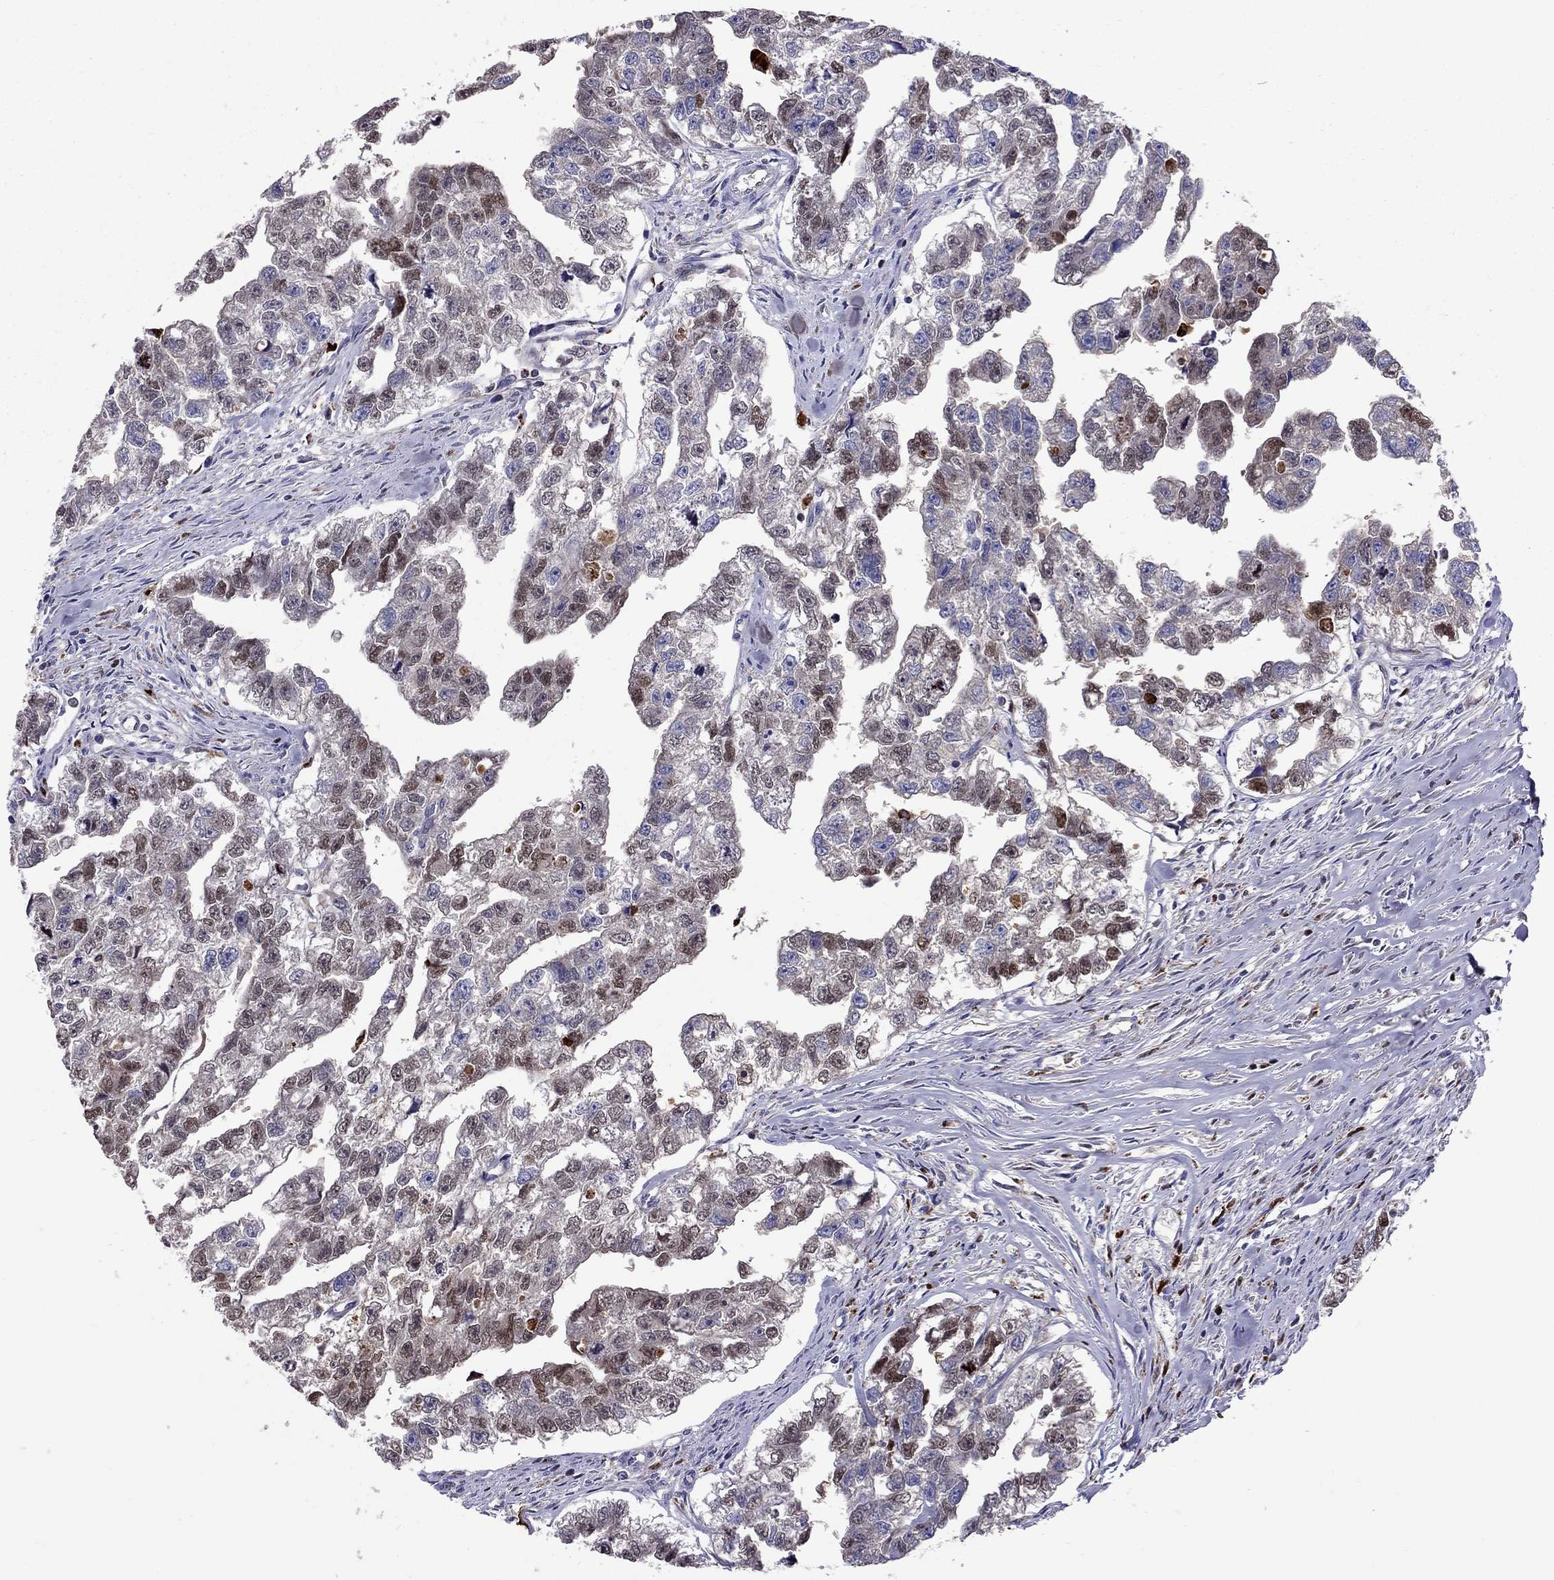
{"staining": {"intensity": "weak", "quantity": "<25%", "location": "cytoplasmic/membranous,nuclear"}, "tissue": "testis cancer", "cell_type": "Tumor cells", "image_type": "cancer", "snomed": [{"axis": "morphology", "description": "Carcinoma, Embryonal, NOS"}, {"axis": "morphology", "description": "Teratoma, malignant, NOS"}, {"axis": "topography", "description": "Testis"}], "caption": "Immunohistochemical staining of human testis cancer exhibits no significant positivity in tumor cells.", "gene": "SERPINA3", "patient": {"sex": "male", "age": 44}}